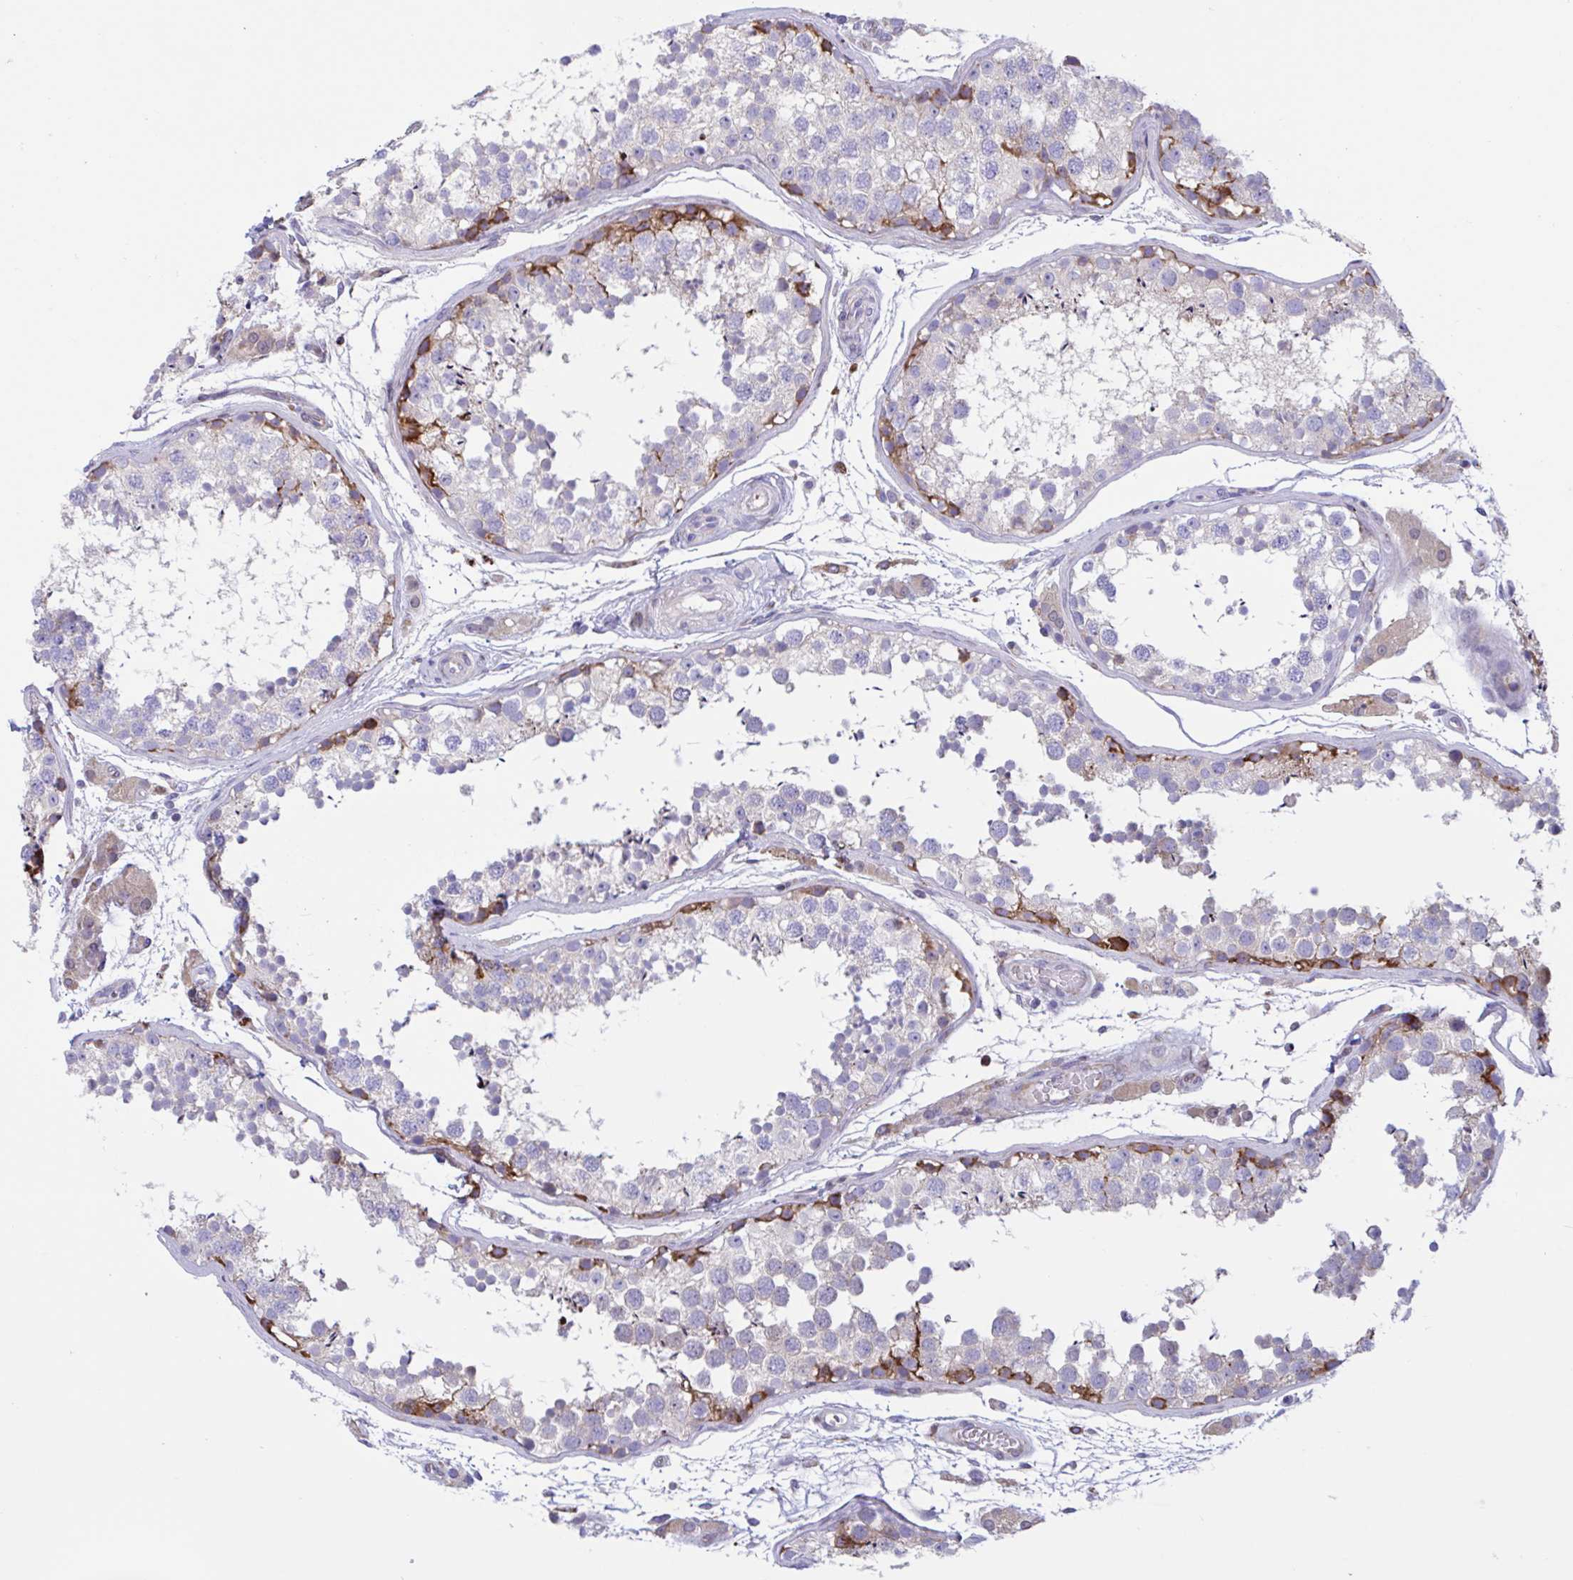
{"staining": {"intensity": "strong", "quantity": "<25%", "location": "cytoplasmic/membranous"}, "tissue": "testis", "cell_type": "Cells in seminiferous ducts", "image_type": "normal", "snomed": [{"axis": "morphology", "description": "Normal tissue, NOS"}, {"axis": "topography", "description": "Testis"}], "caption": "Human testis stained for a protein (brown) demonstrates strong cytoplasmic/membranous positive expression in about <25% of cells in seminiferous ducts.", "gene": "PEAK3", "patient": {"sex": "male", "age": 29}}